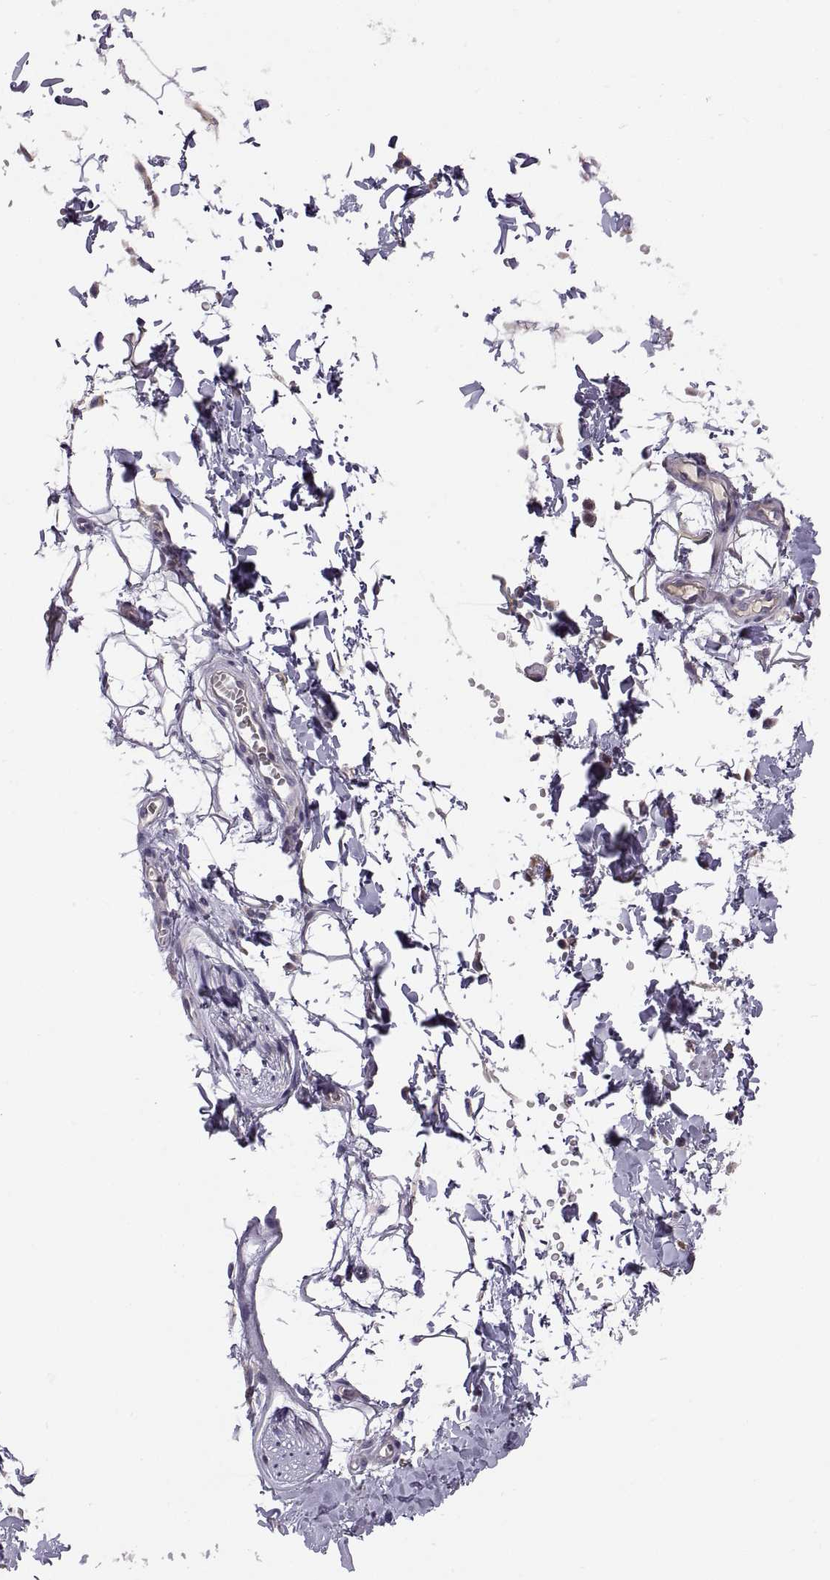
{"staining": {"intensity": "negative", "quantity": "none", "location": "none"}, "tissue": "adipose tissue", "cell_type": "Adipocytes", "image_type": "normal", "snomed": [{"axis": "morphology", "description": "Normal tissue, NOS"}, {"axis": "topography", "description": "Smooth muscle"}, {"axis": "topography", "description": "Peripheral nerve tissue"}], "caption": "The micrograph displays no staining of adipocytes in benign adipose tissue. The staining was performed using DAB (3,3'-diaminobenzidine) to visualize the protein expression in brown, while the nuclei were stained in blue with hematoxylin (Magnification: 20x).", "gene": "ACSBG2", "patient": {"sex": "male", "age": 22}}